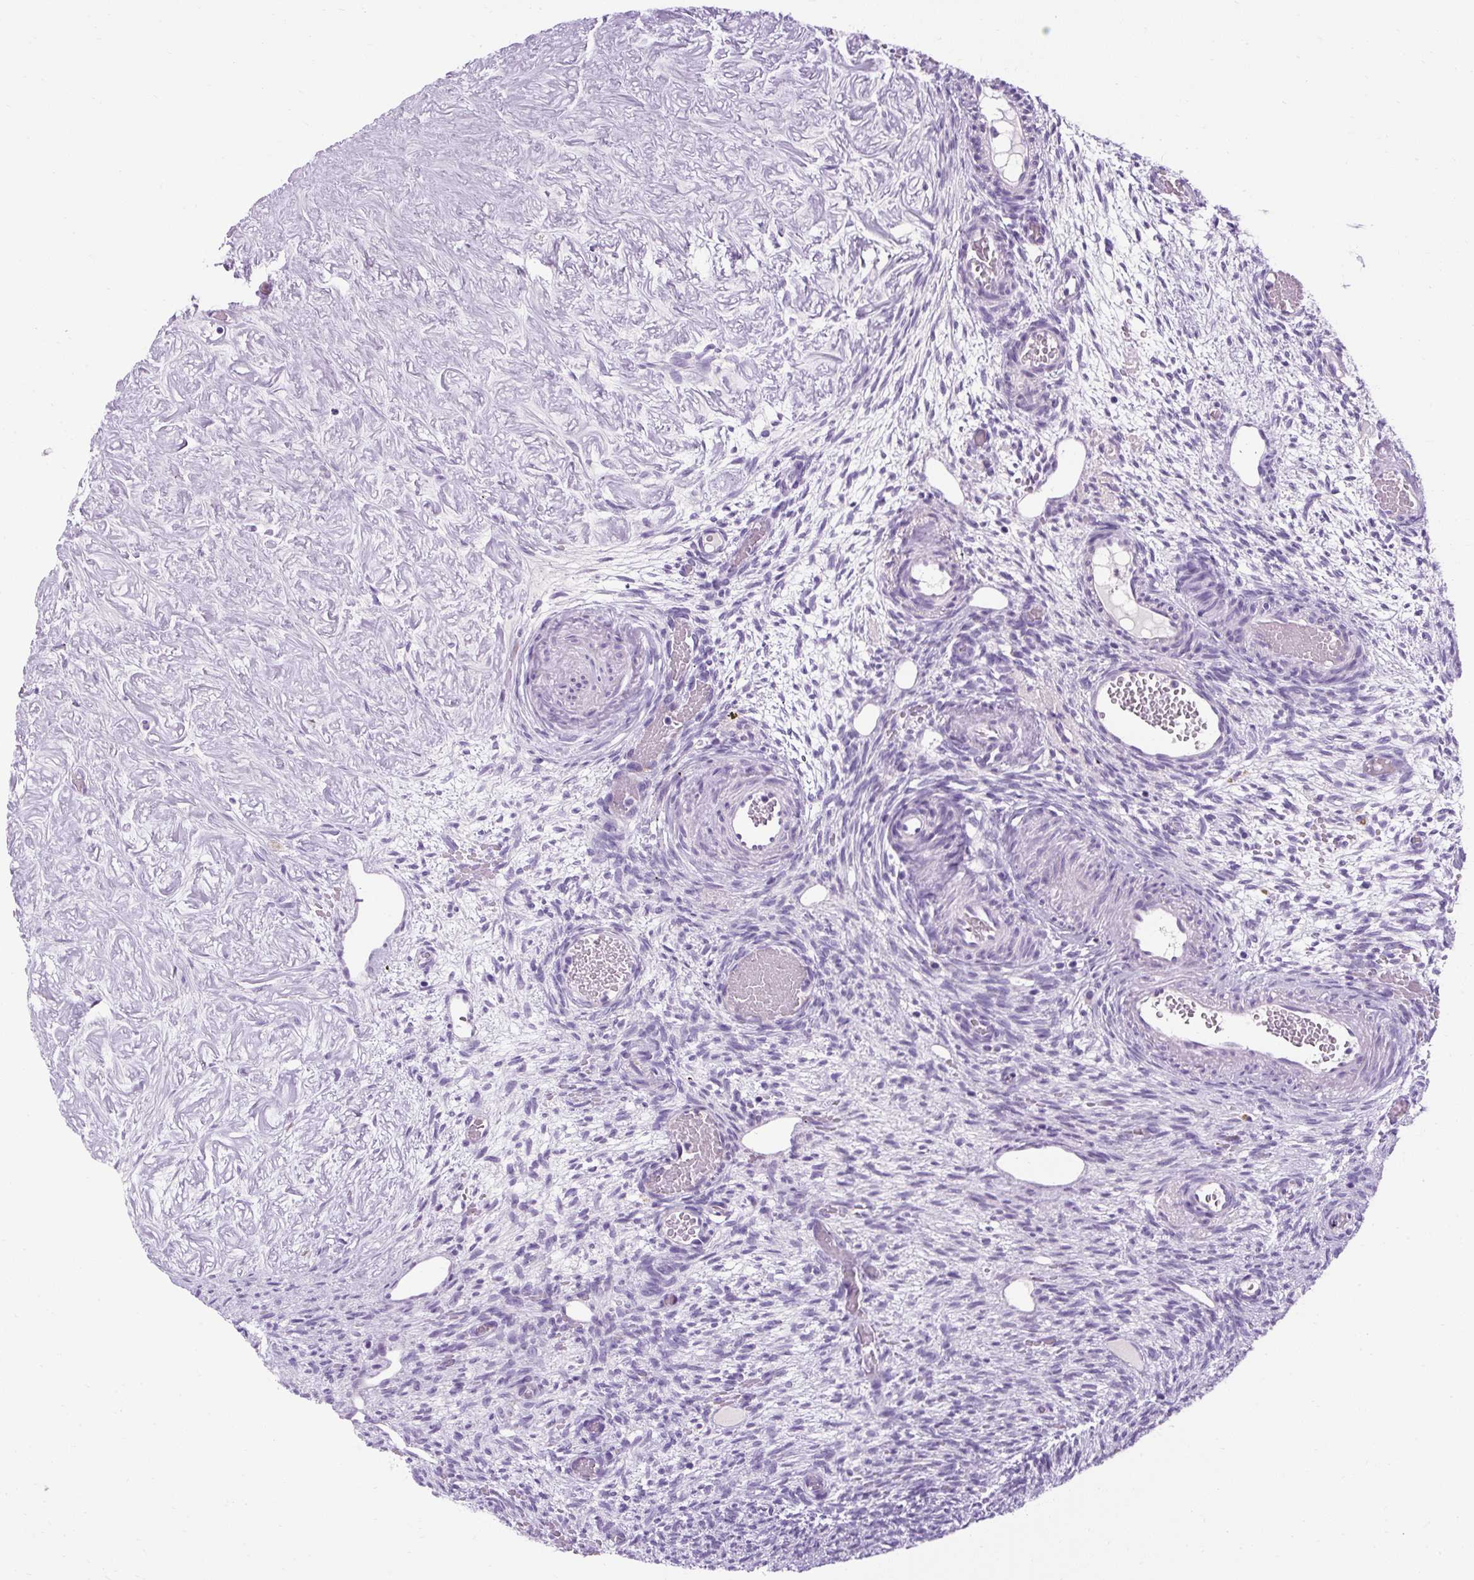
{"staining": {"intensity": "negative", "quantity": "none", "location": "none"}, "tissue": "ovary", "cell_type": "Follicle cells", "image_type": "normal", "snomed": [{"axis": "morphology", "description": "Normal tissue, NOS"}, {"axis": "topography", "description": "Ovary"}], "caption": "Immunohistochemistry (IHC) micrograph of unremarkable ovary: ovary stained with DAB (3,3'-diaminobenzidine) displays no significant protein positivity in follicle cells. (DAB IHC, high magnification).", "gene": "B3GNT4", "patient": {"sex": "female", "age": 67}}